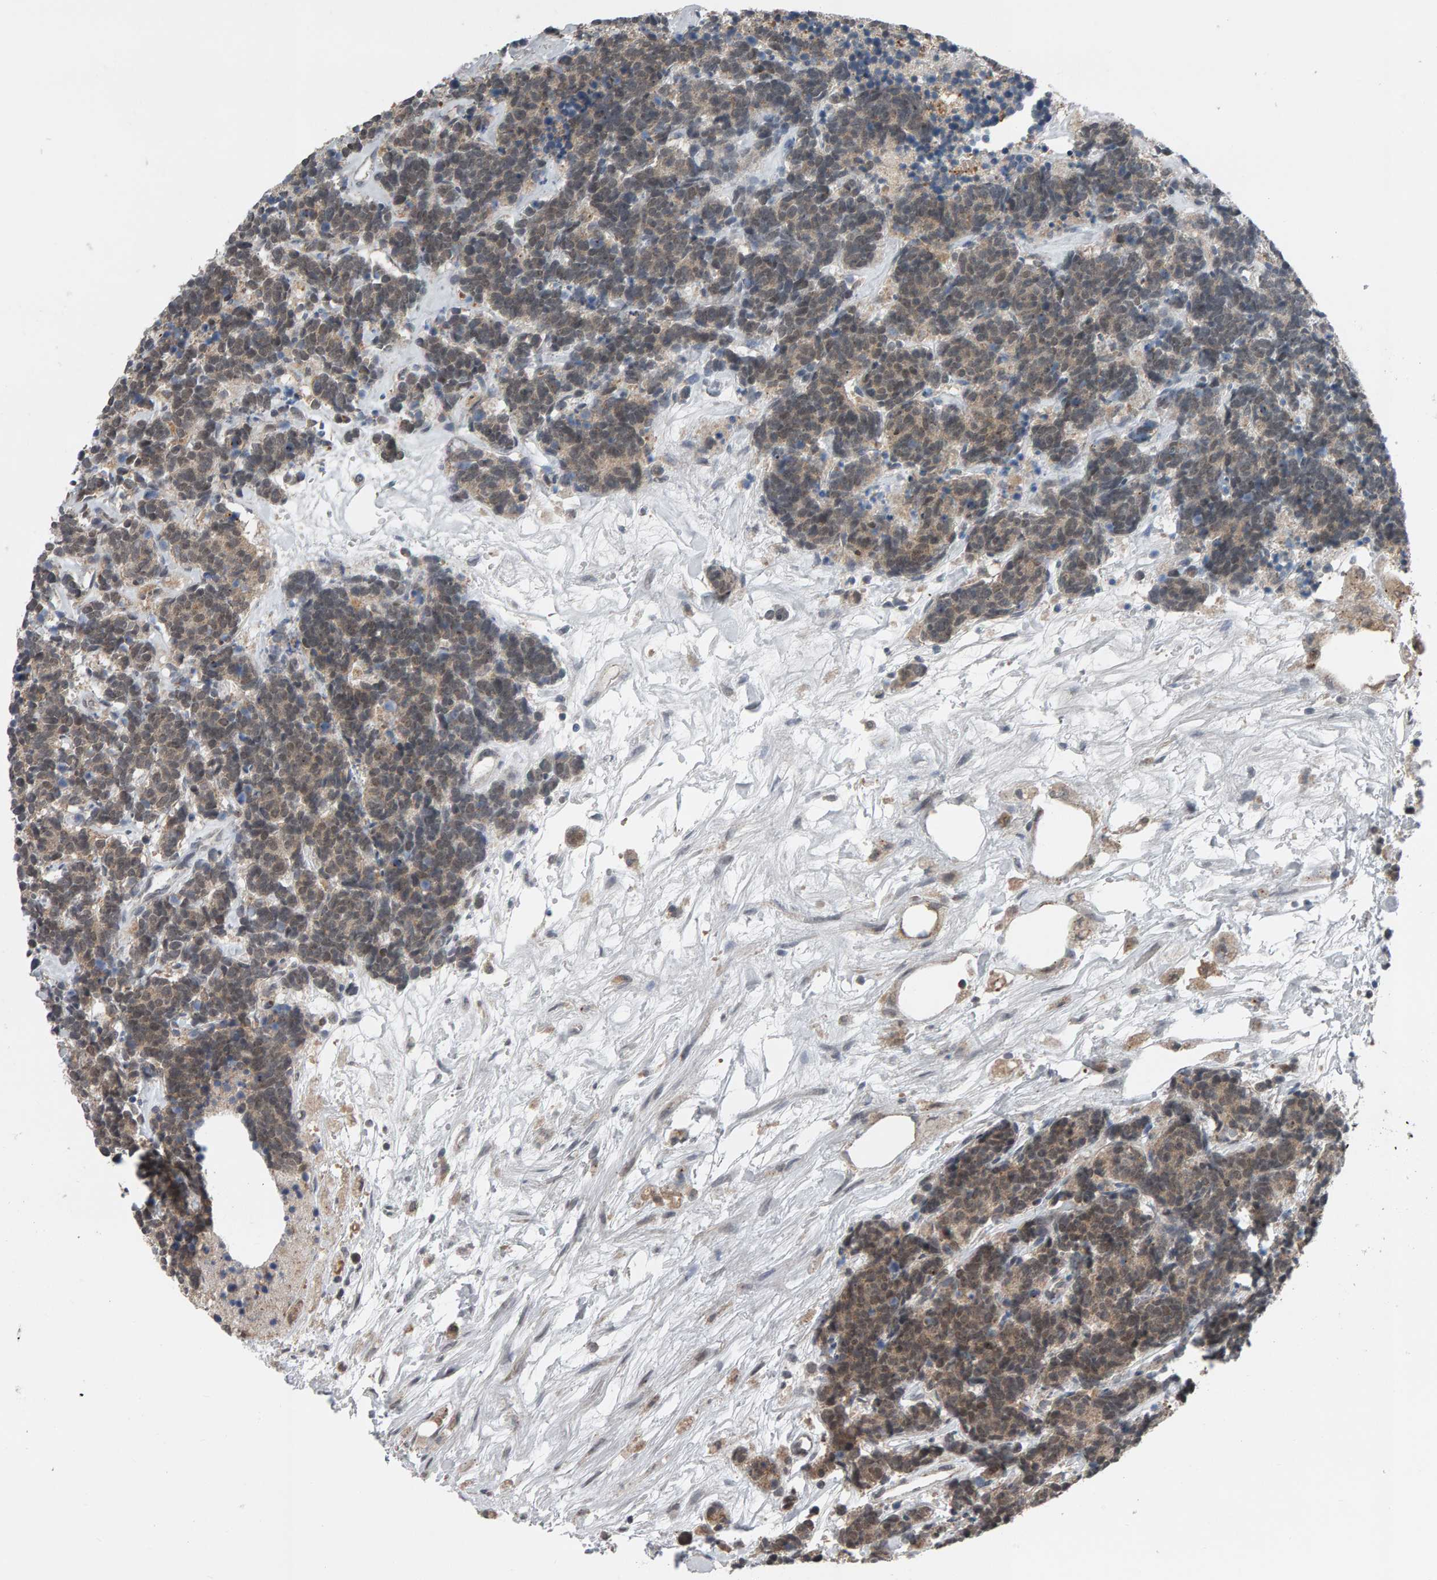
{"staining": {"intensity": "weak", "quantity": "25%-75%", "location": "cytoplasmic/membranous,nuclear"}, "tissue": "carcinoid", "cell_type": "Tumor cells", "image_type": "cancer", "snomed": [{"axis": "morphology", "description": "Carcinoma, NOS"}, {"axis": "morphology", "description": "Carcinoid, malignant, NOS"}, {"axis": "topography", "description": "Urinary bladder"}], "caption": "Carcinoid was stained to show a protein in brown. There is low levels of weak cytoplasmic/membranous and nuclear staining in about 25%-75% of tumor cells. (DAB IHC with brightfield microscopy, high magnification).", "gene": "COASY", "patient": {"sex": "male", "age": 57}}